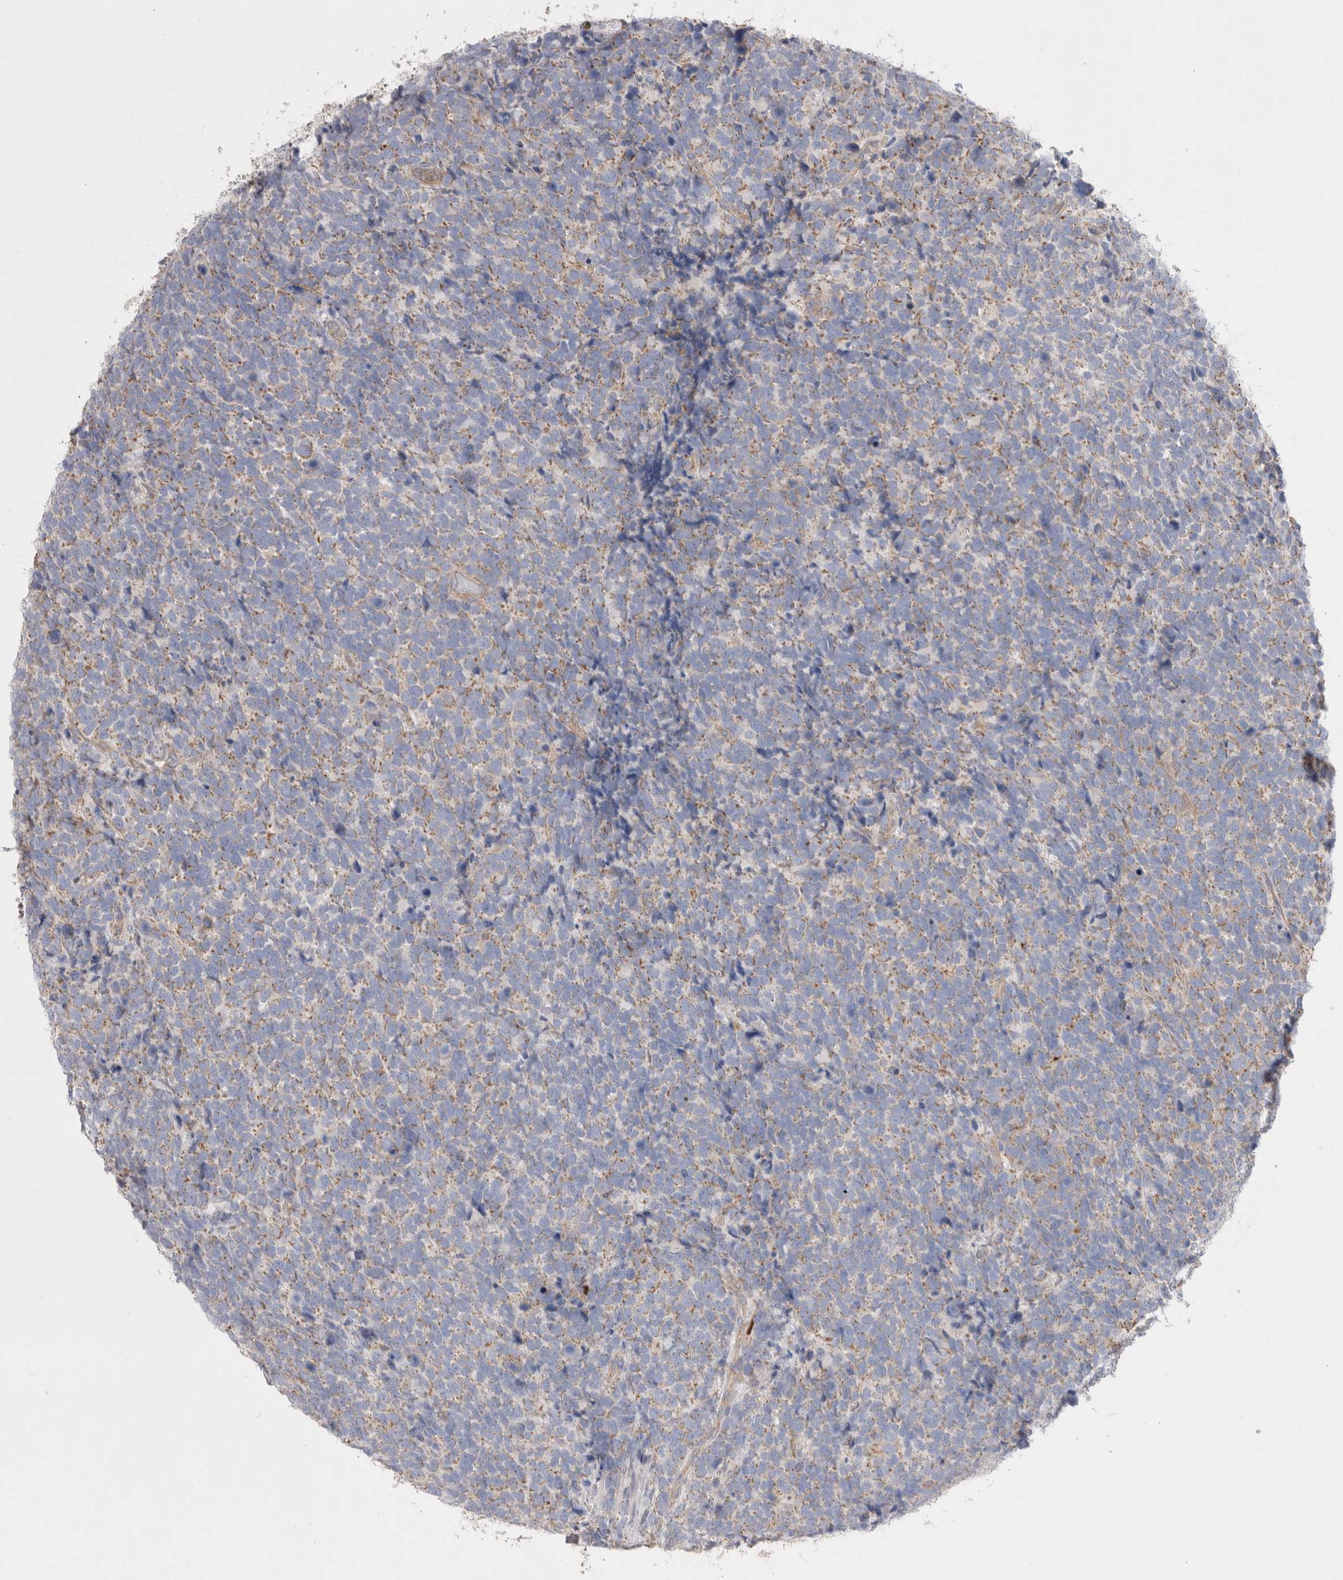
{"staining": {"intensity": "weak", "quantity": ">75%", "location": "cytoplasmic/membranous"}, "tissue": "urothelial cancer", "cell_type": "Tumor cells", "image_type": "cancer", "snomed": [{"axis": "morphology", "description": "Urothelial carcinoma, High grade"}, {"axis": "topography", "description": "Urinary bladder"}], "caption": "This histopathology image displays urothelial carcinoma (high-grade) stained with IHC to label a protein in brown. The cytoplasmic/membranous of tumor cells show weak positivity for the protein. Nuclei are counter-stained blue.", "gene": "TBC1D16", "patient": {"sex": "female", "age": 82}}